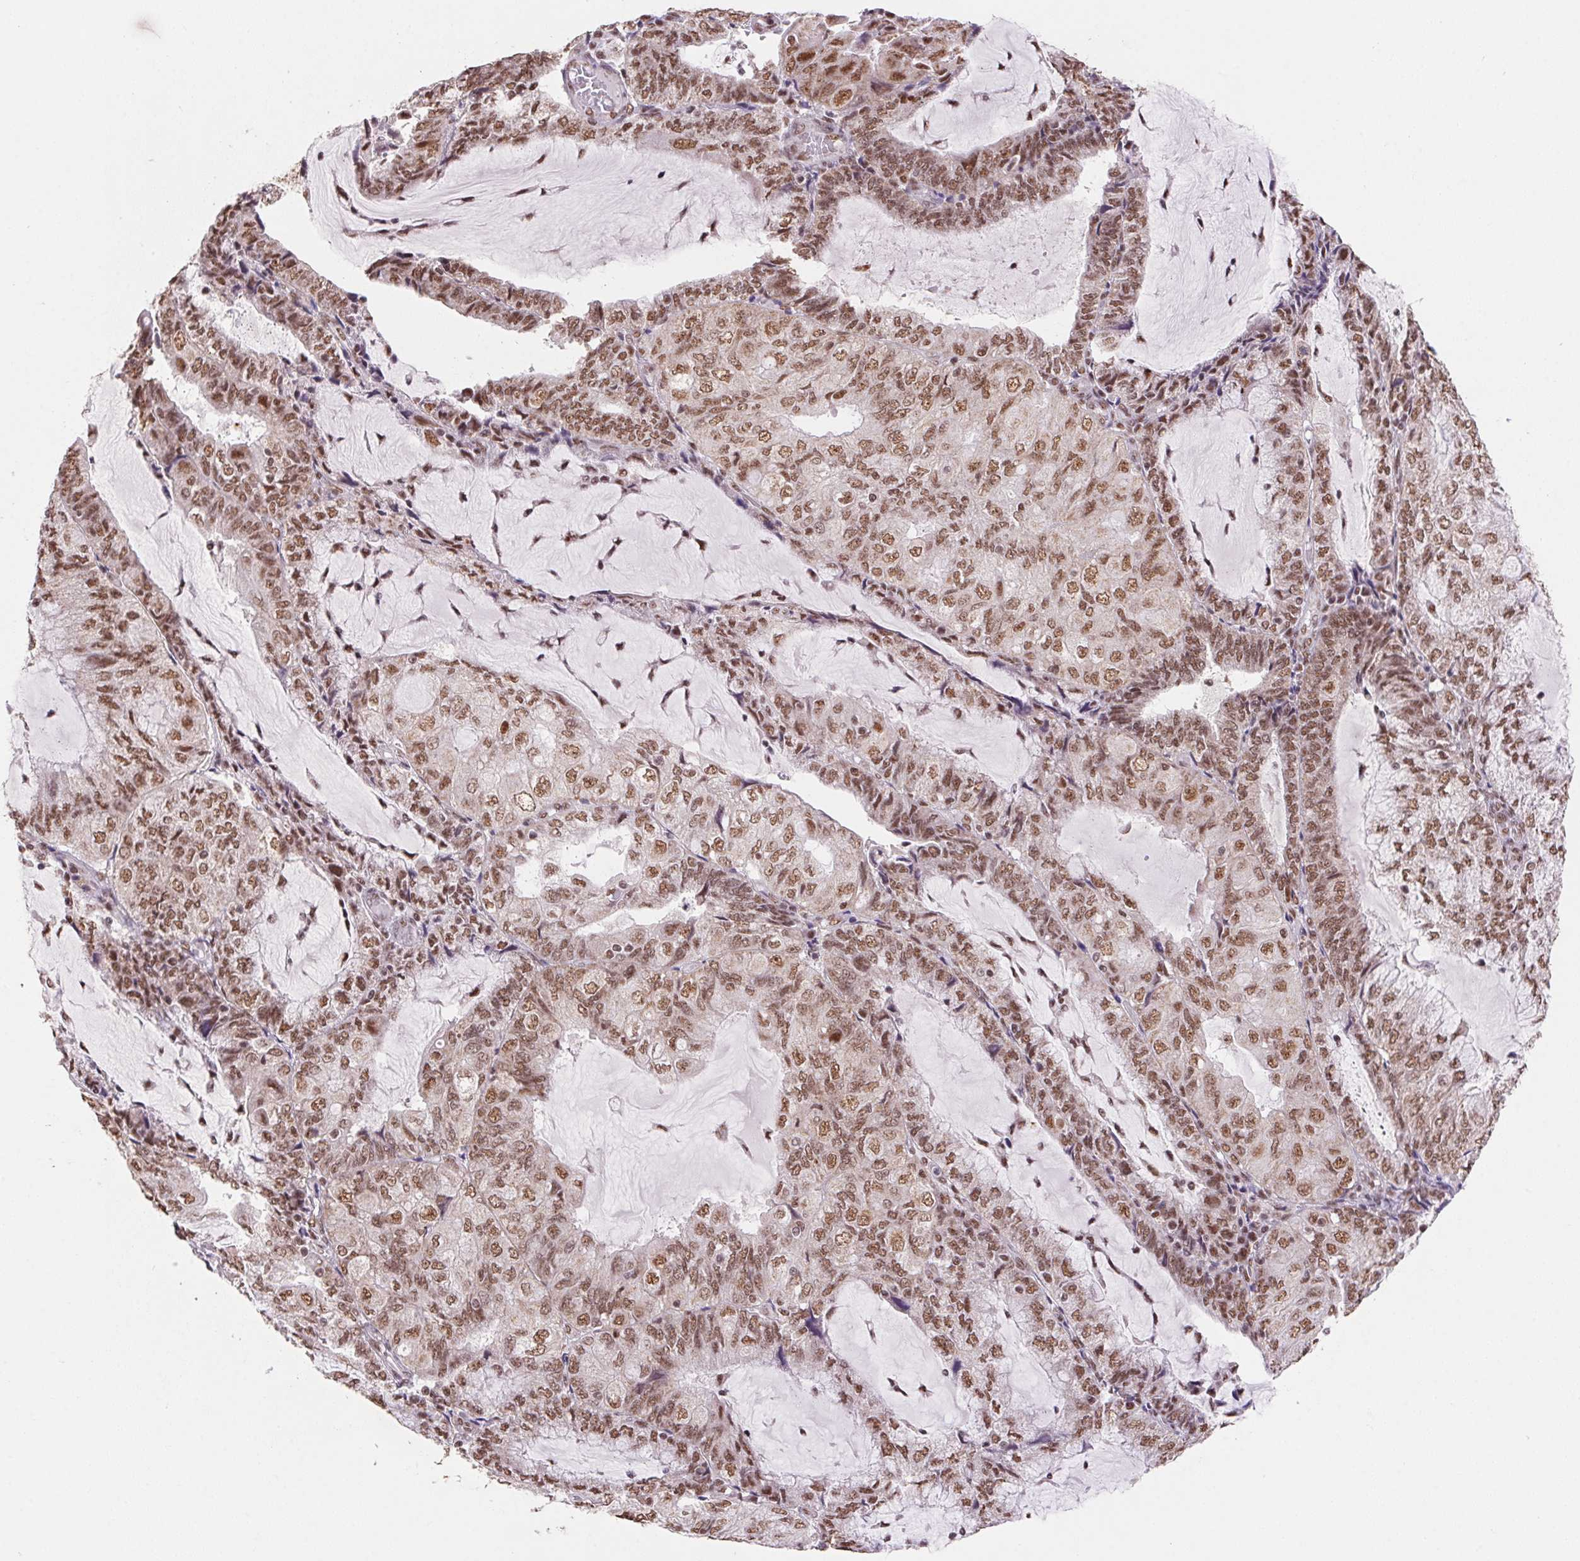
{"staining": {"intensity": "moderate", "quantity": ">75%", "location": "nuclear"}, "tissue": "endometrial cancer", "cell_type": "Tumor cells", "image_type": "cancer", "snomed": [{"axis": "morphology", "description": "Adenocarcinoma, NOS"}, {"axis": "topography", "description": "Endometrium"}], "caption": "DAB (3,3'-diaminobenzidine) immunohistochemical staining of endometrial cancer (adenocarcinoma) reveals moderate nuclear protein expression in about >75% of tumor cells.", "gene": "SNRPG", "patient": {"sex": "female", "age": 81}}